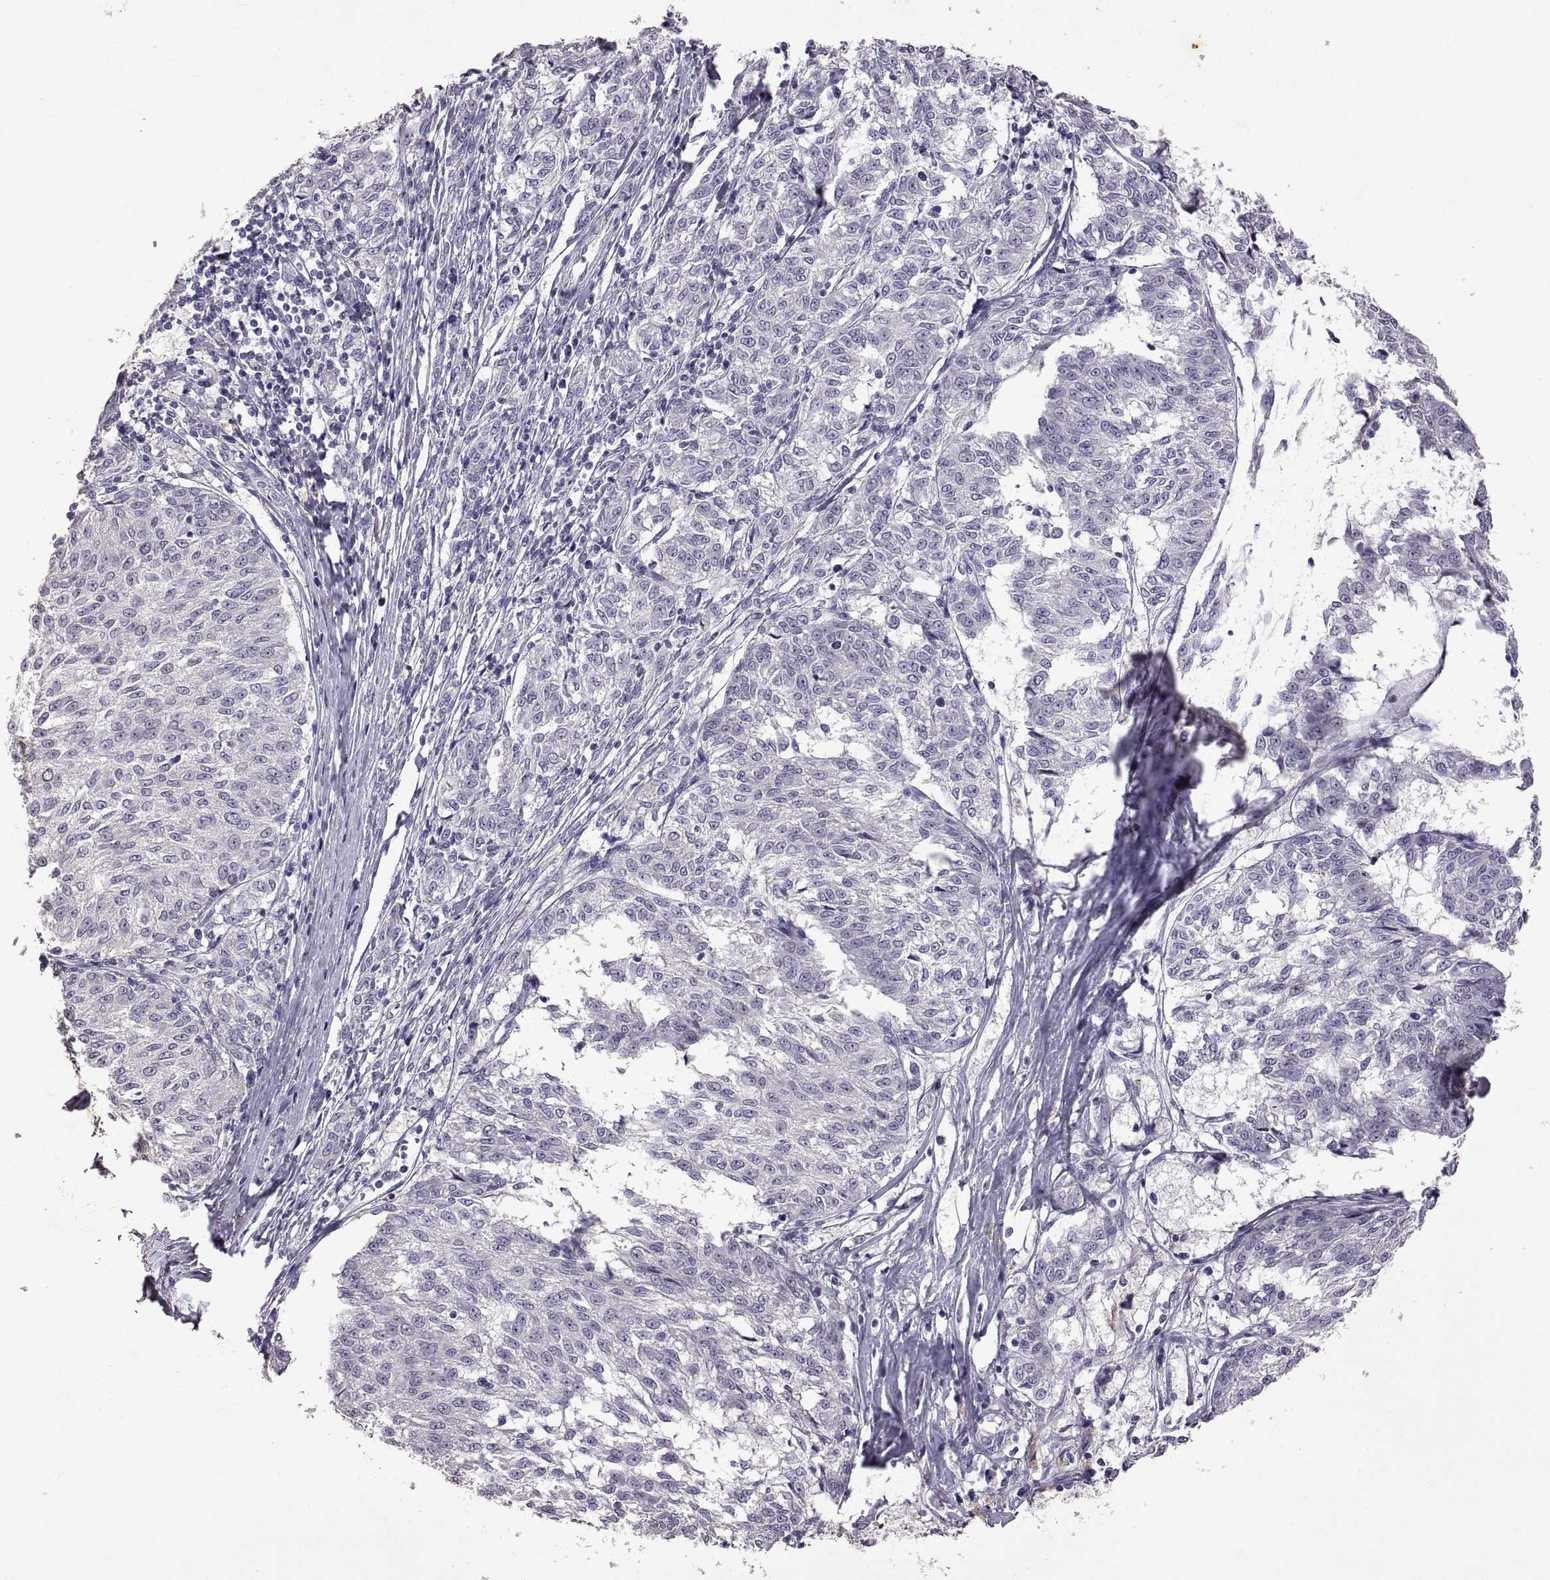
{"staining": {"intensity": "negative", "quantity": "none", "location": "none"}, "tissue": "melanoma", "cell_type": "Tumor cells", "image_type": "cancer", "snomed": [{"axis": "morphology", "description": "Malignant melanoma, NOS"}, {"axis": "topography", "description": "Skin"}], "caption": "Human malignant melanoma stained for a protein using immunohistochemistry demonstrates no expression in tumor cells.", "gene": "DEFB136", "patient": {"sex": "female", "age": 72}}